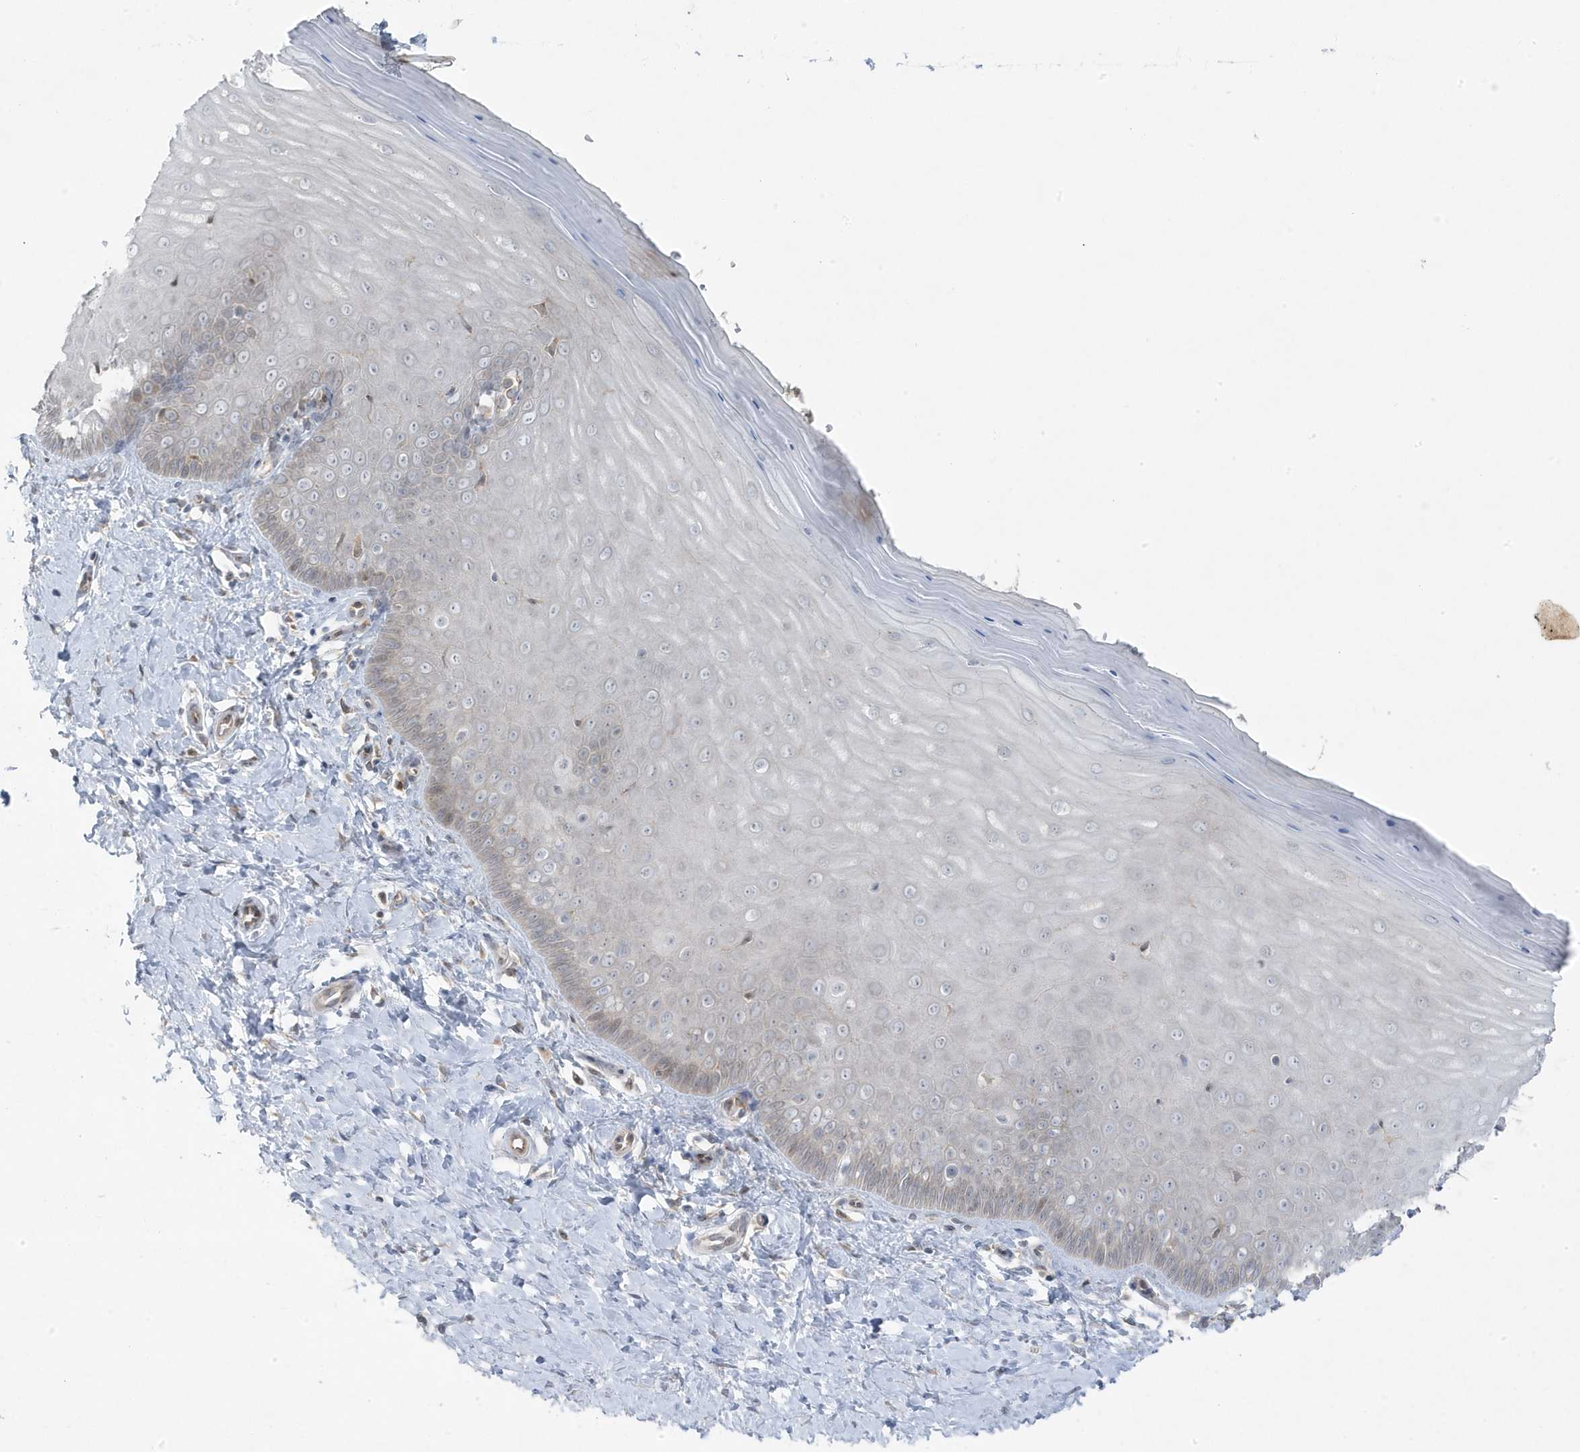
{"staining": {"intensity": "moderate", "quantity": "<25%", "location": "cytoplasmic/membranous"}, "tissue": "cervix", "cell_type": "Glandular cells", "image_type": "normal", "snomed": [{"axis": "morphology", "description": "Normal tissue, NOS"}, {"axis": "topography", "description": "Cervix"}], "caption": "A low amount of moderate cytoplasmic/membranous staining is identified in about <25% of glandular cells in benign cervix. The staining was performed using DAB to visualize the protein expression in brown, while the nuclei were stained in blue with hematoxylin (Magnification: 20x).", "gene": "ZNF654", "patient": {"sex": "female", "age": 55}}